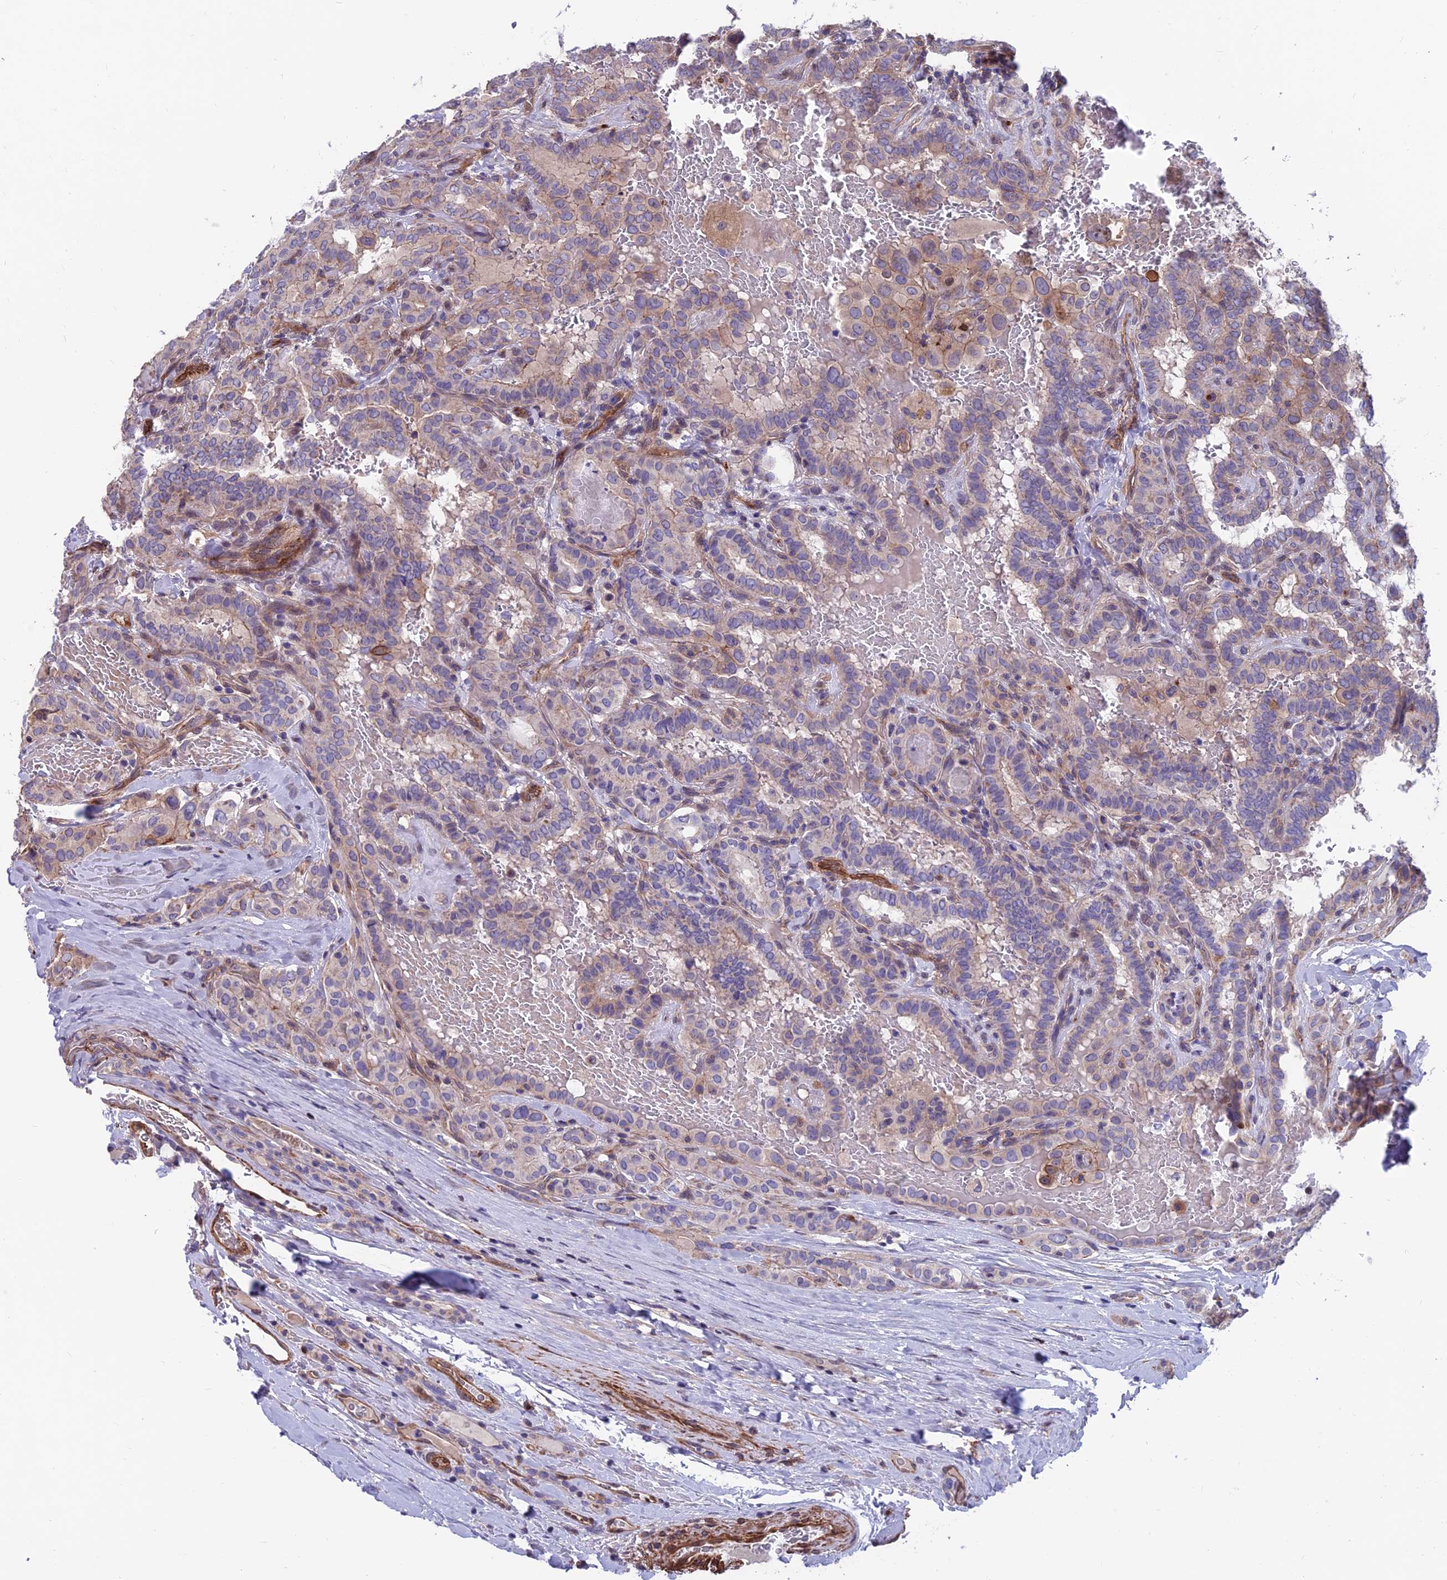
{"staining": {"intensity": "negative", "quantity": "none", "location": "none"}, "tissue": "thyroid cancer", "cell_type": "Tumor cells", "image_type": "cancer", "snomed": [{"axis": "morphology", "description": "Papillary adenocarcinoma, NOS"}, {"axis": "topography", "description": "Thyroid gland"}], "caption": "The image reveals no significant staining in tumor cells of papillary adenocarcinoma (thyroid).", "gene": "RTN4RL1", "patient": {"sex": "female", "age": 72}}